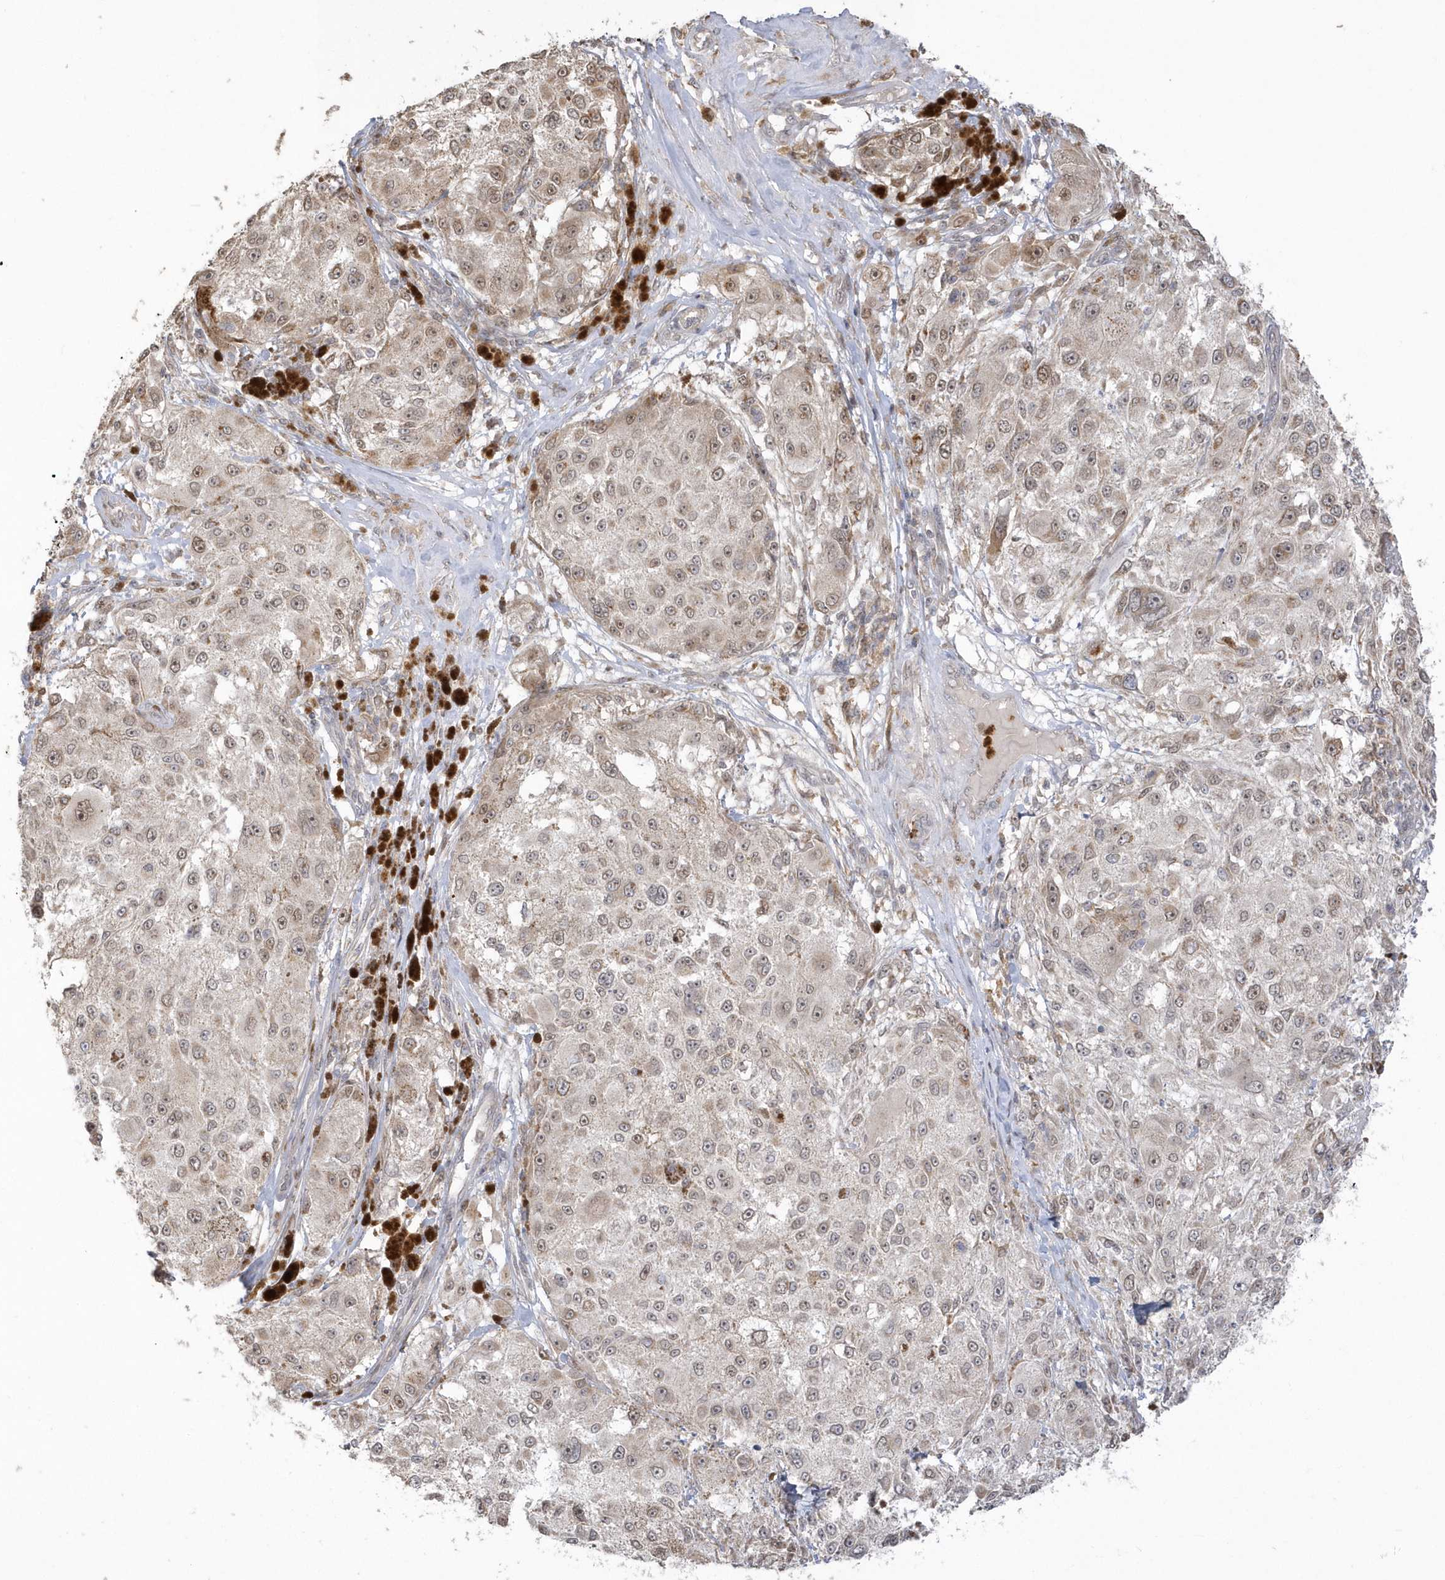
{"staining": {"intensity": "moderate", "quantity": "25%-75%", "location": "nuclear"}, "tissue": "melanoma", "cell_type": "Tumor cells", "image_type": "cancer", "snomed": [{"axis": "morphology", "description": "Necrosis, NOS"}, {"axis": "morphology", "description": "Malignant melanoma, NOS"}, {"axis": "topography", "description": "Skin"}], "caption": "Human malignant melanoma stained with a protein marker demonstrates moderate staining in tumor cells.", "gene": "NAF1", "patient": {"sex": "female", "age": 87}}